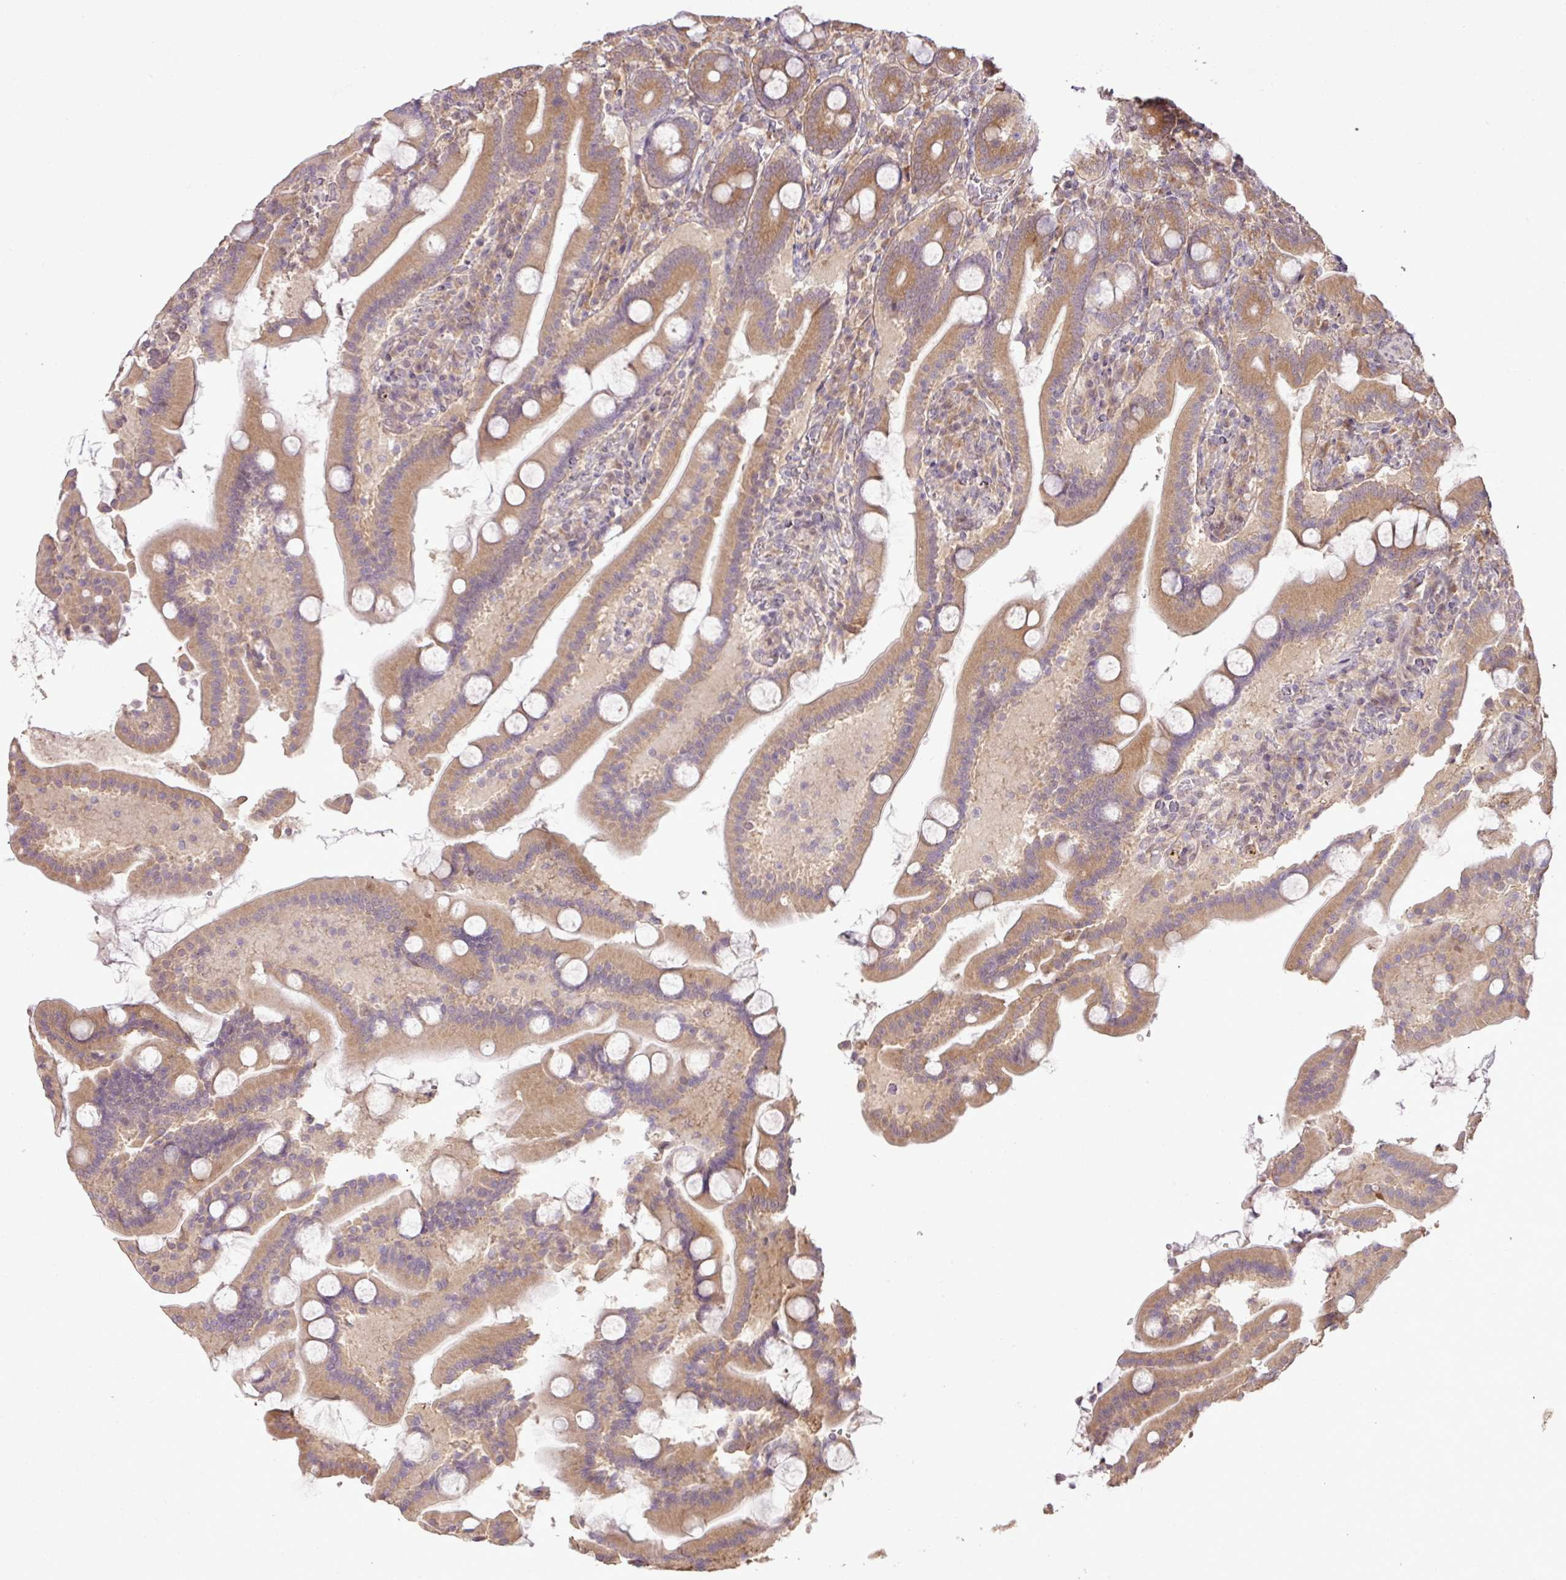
{"staining": {"intensity": "moderate", "quantity": ">75%", "location": "cytoplasmic/membranous"}, "tissue": "duodenum", "cell_type": "Glandular cells", "image_type": "normal", "snomed": [{"axis": "morphology", "description": "Normal tissue, NOS"}, {"axis": "topography", "description": "Duodenum"}], "caption": "About >75% of glandular cells in normal duodenum exhibit moderate cytoplasmic/membranous protein staining as visualized by brown immunohistochemical staining.", "gene": "DNAAF4", "patient": {"sex": "male", "age": 55}}